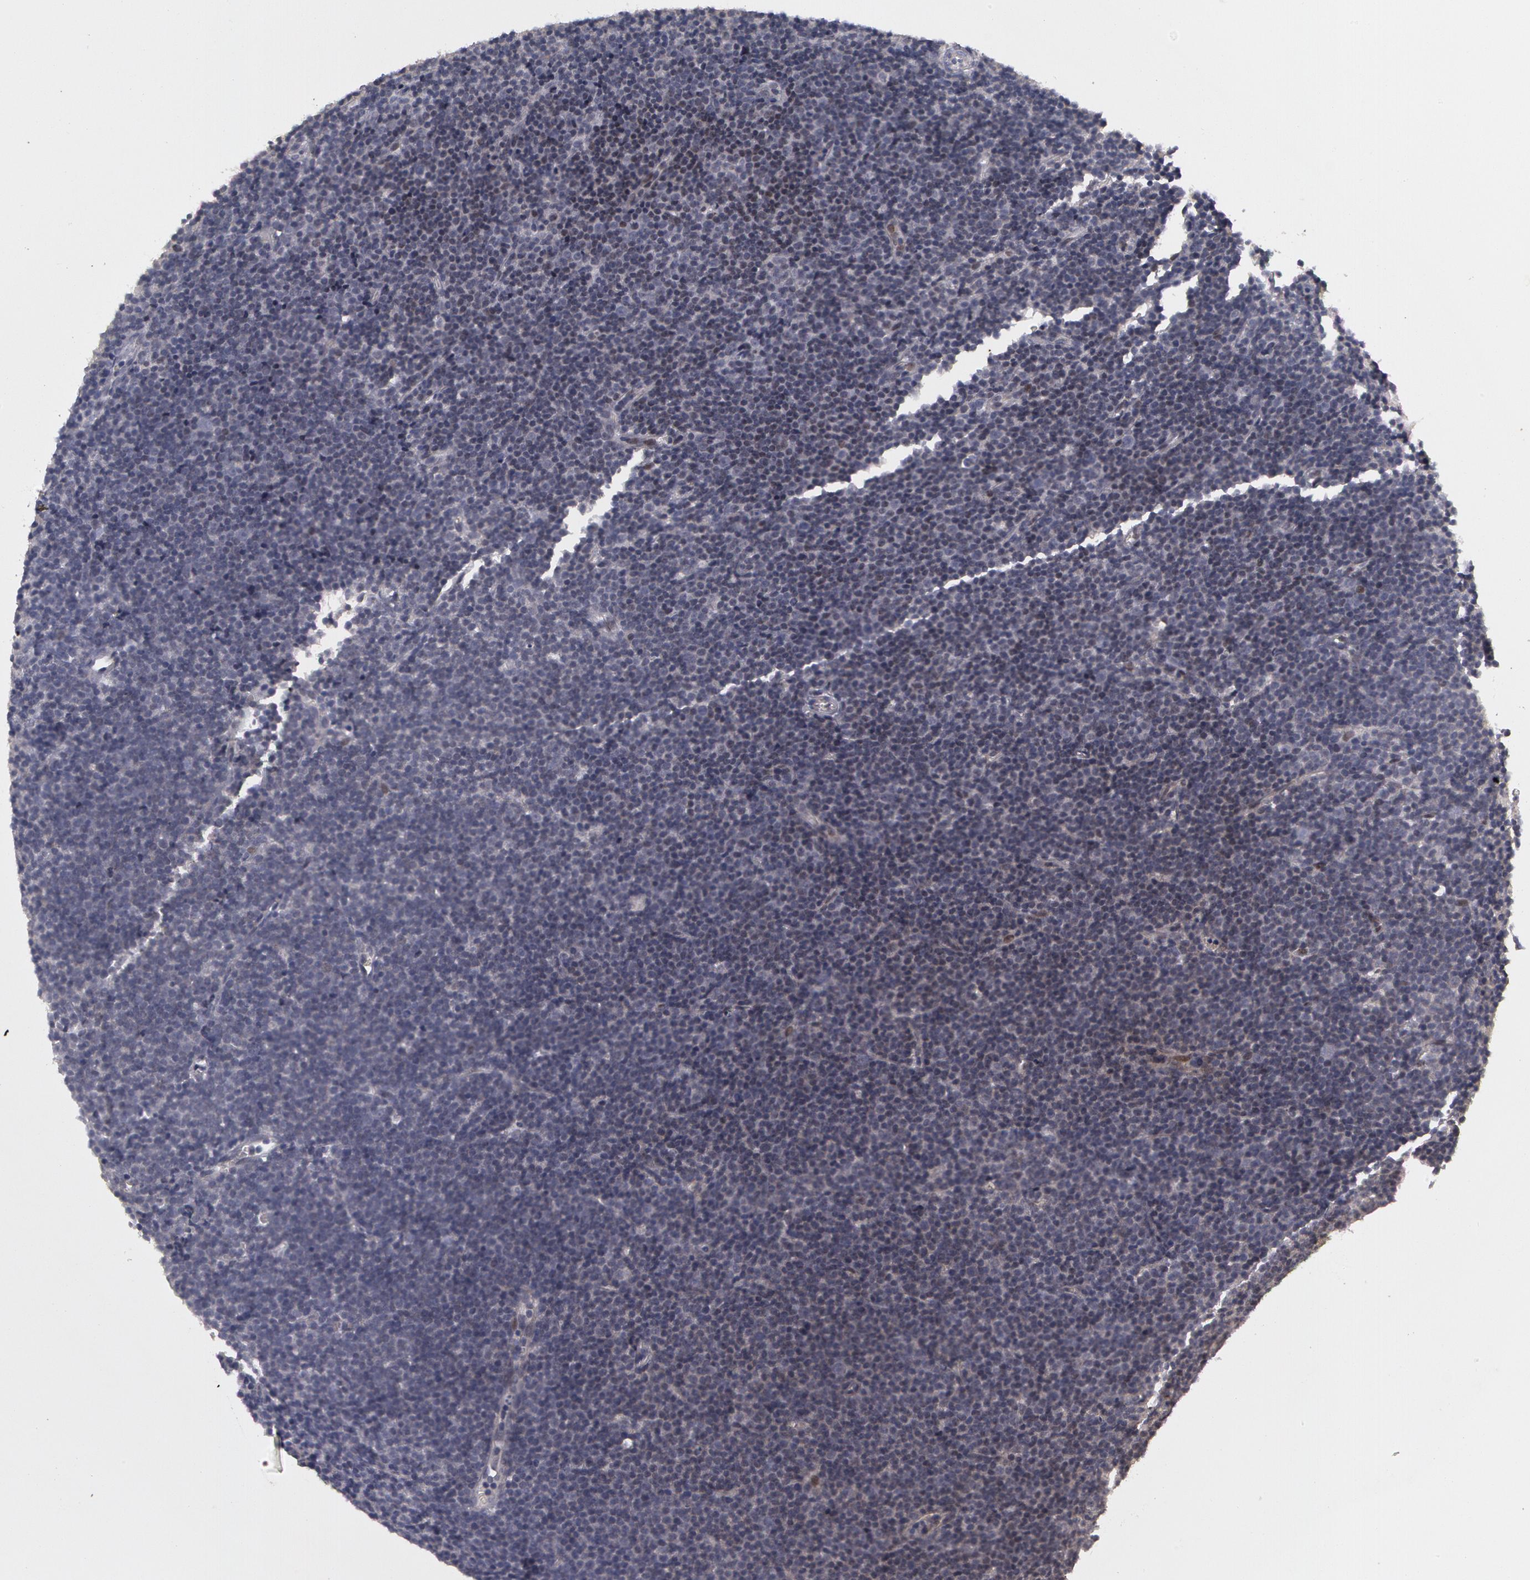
{"staining": {"intensity": "negative", "quantity": "none", "location": "none"}, "tissue": "lymphoma", "cell_type": "Tumor cells", "image_type": "cancer", "snomed": [{"axis": "morphology", "description": "Malignant lymphoma, non-Hodgkin's type, Low grade"}, {"axis": "topography", "description": "Lymph node"}], "caption": "Image shows no significant protein expression in tumor cells of malignant lymphoma, non-Hodgkin's type (low-grade). The staining is performed using DAB (3,3'-diaminobenzidine) brown chromogen with nuclei counter-stained in using hematoxylin.", "gene": "PRICKLE1", "patient": {"sex": "male", "age": 57}}